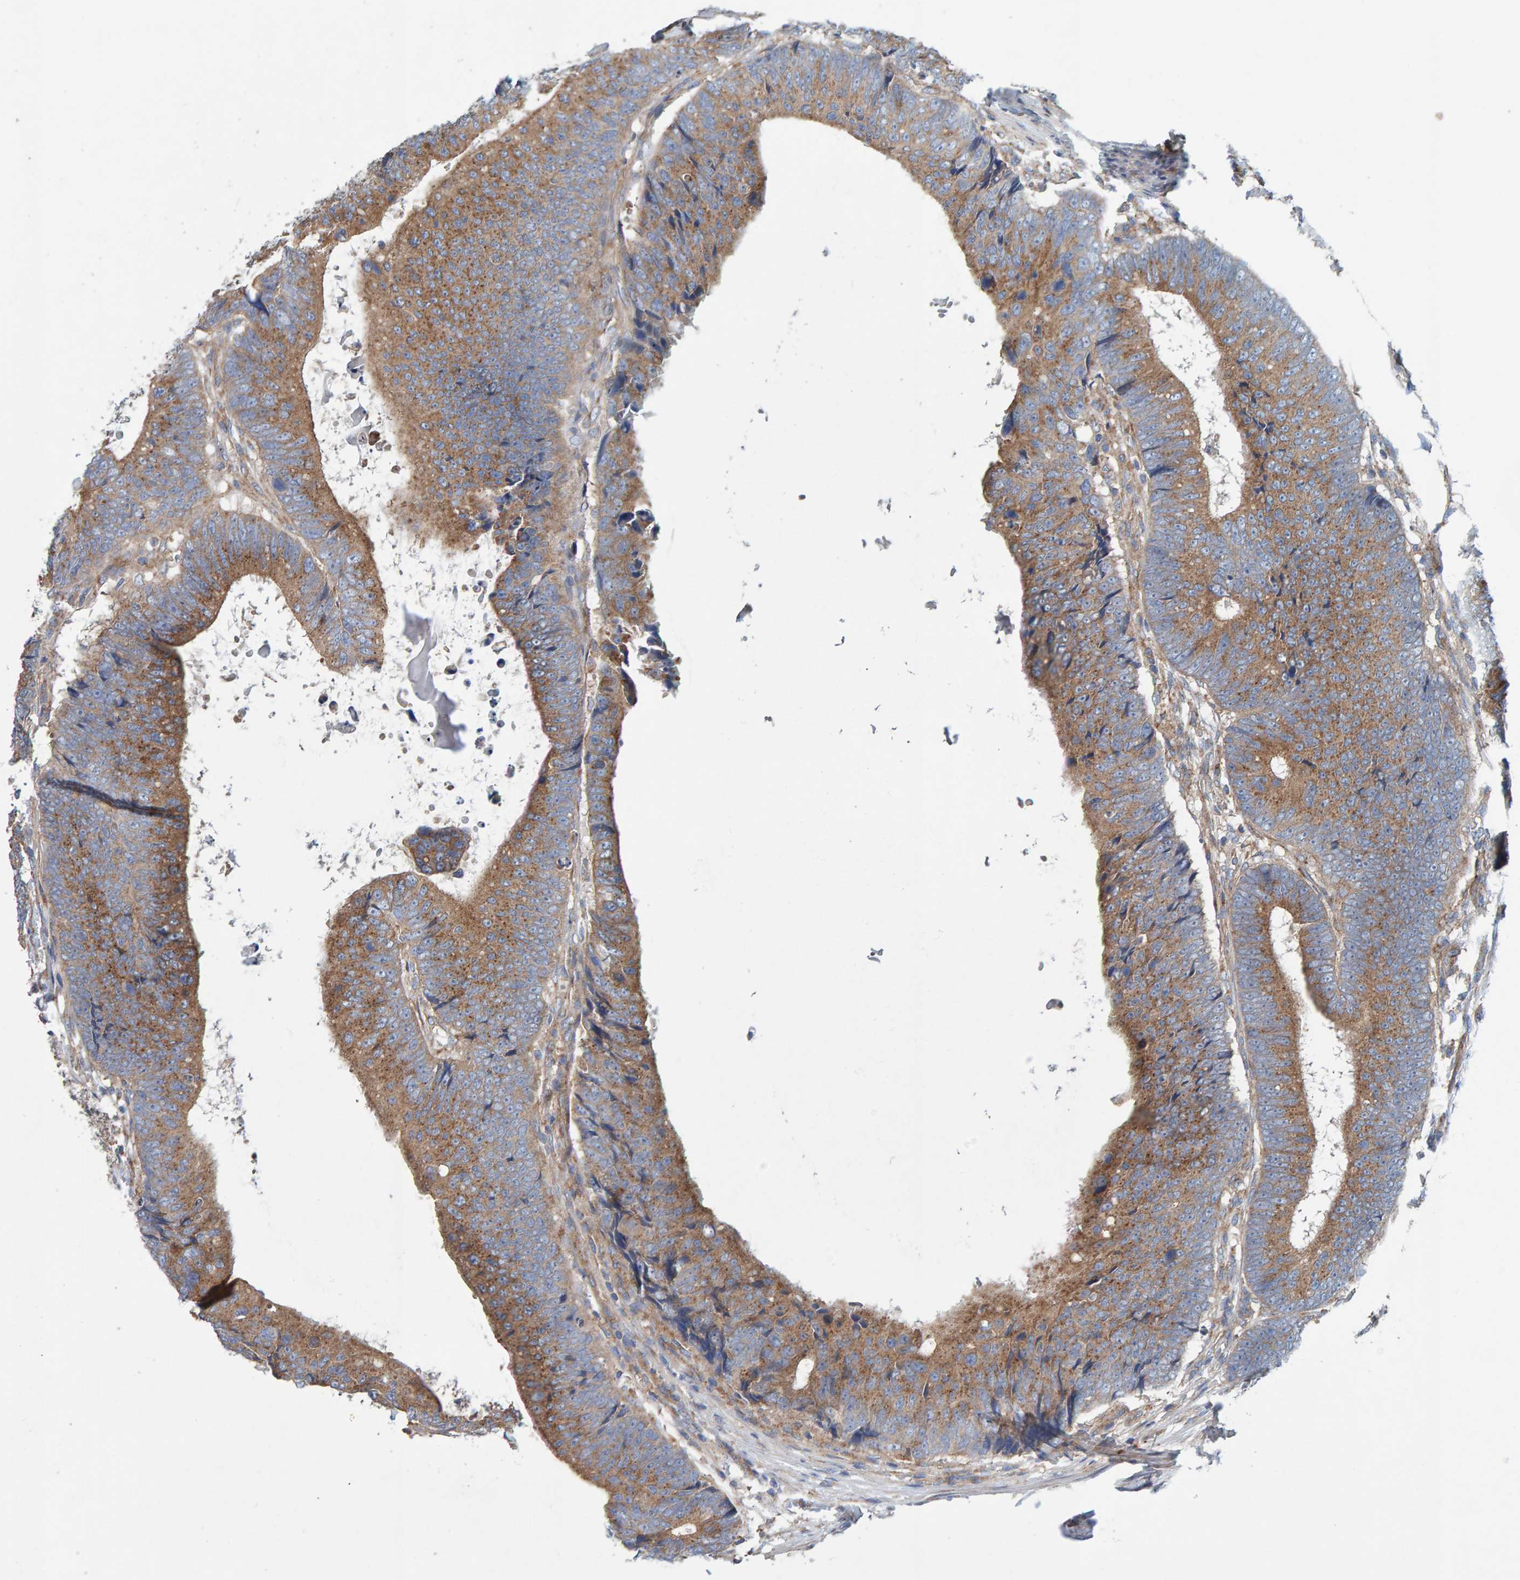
{"staining": {"intensity": "moderate", "quantity": ">75%", "location": "cytoplasmic/membranous"}, "tissue": "colorectal cancer", "cell_type": "Tumor cells", "image_type": "cancer", "snomed": [{"axis": "morphology", "description": "Adenocarcinoma, NOS"}, {"axis": "topography", "description": "Colon"}], "caption": "IHC histopathology image of human colorectal cancer stained for a protein (brown), which reveals medium levels of moderate cytoplasmic/membranous positivity in about >75% of tumor cells.", "gene": "MKLN1", "patient": {"sex": "male", "age": 56}}